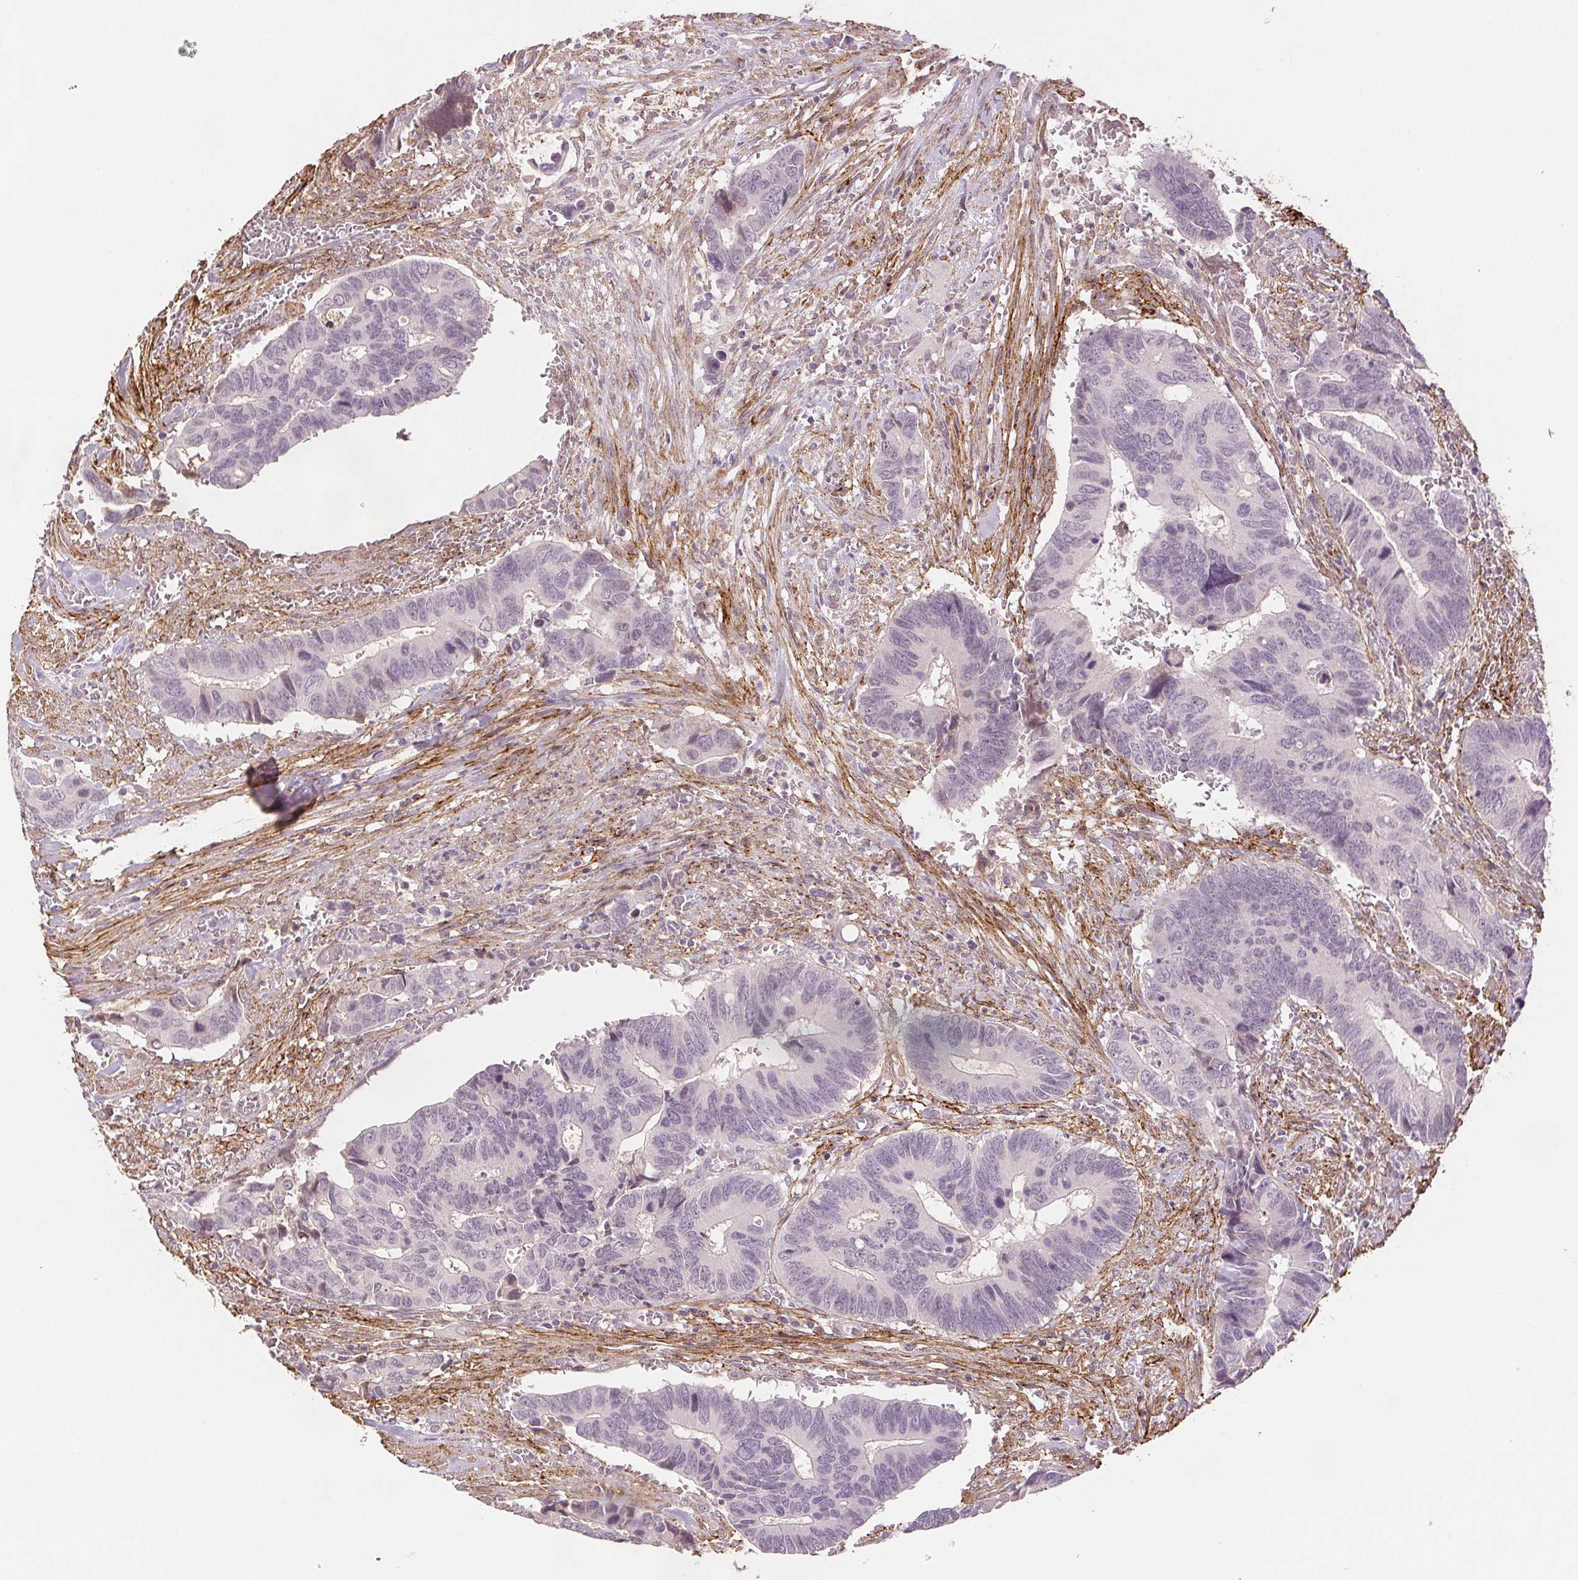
{"staining": {"intensity": "negative", "quantity": "none", "location": "none"}, "tissue": "colorectal cancer", "cell_type": "Tumor cells", "image_type": "cancer", "snomed": [{"axis": "morphology", "description": "Adenocarcinoma, NOS"}, {"axis": "topography", "description": "Colon"}], "caption": "DAB immunohistochemical staining of human colorectal cancer demonstrates no significant staining in tumor cells. Brightfield microscopy of immunohistochemistry (IHC) stained with DAB (3,3'-diaminobenzidine) (brown) and hematoxylin (blue), captured at high magnification.", "gene": "FBN1", "patient": {"sex": "male", "age": 49}}